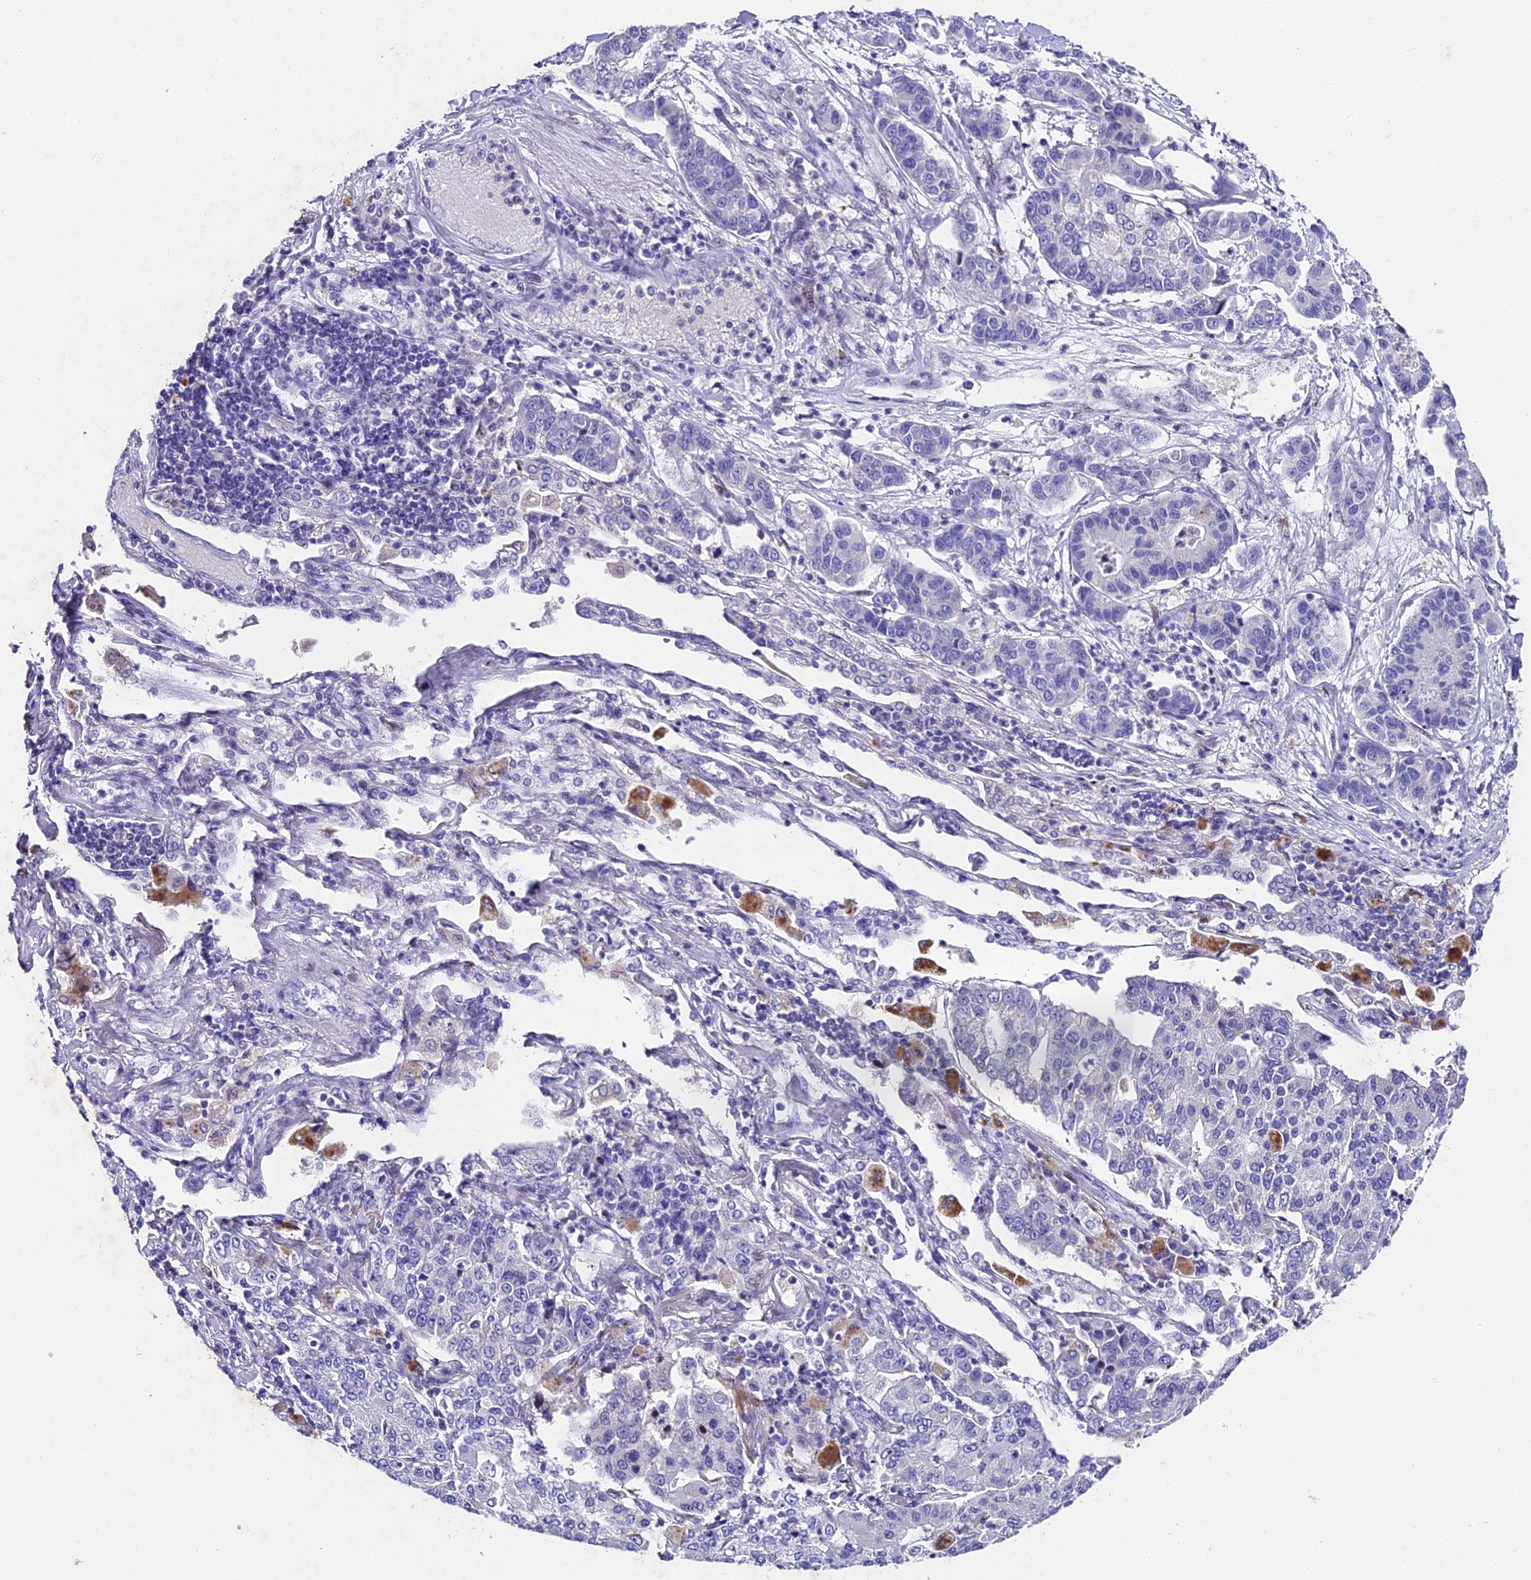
{"staining": {"intensity": "negative", "quantity": "none", "location": "none"}, "tissue": "lung cancer", "cell_type": "Tumor cells", "image_type": "cancer", "snomed": [{"axis": "morphology", "description": "Adenocarcinoma, NOS"}, {"axis": "topography", "description": "Lung"}], "caption": "DAB (3,3'-diaminobenzidine) immunohistochemical staining of lung adenocarcinoma reveals no significant positivity in tumor cells.", "gene": "IFT140", "patient": {"sex": "male", "age": 49}}